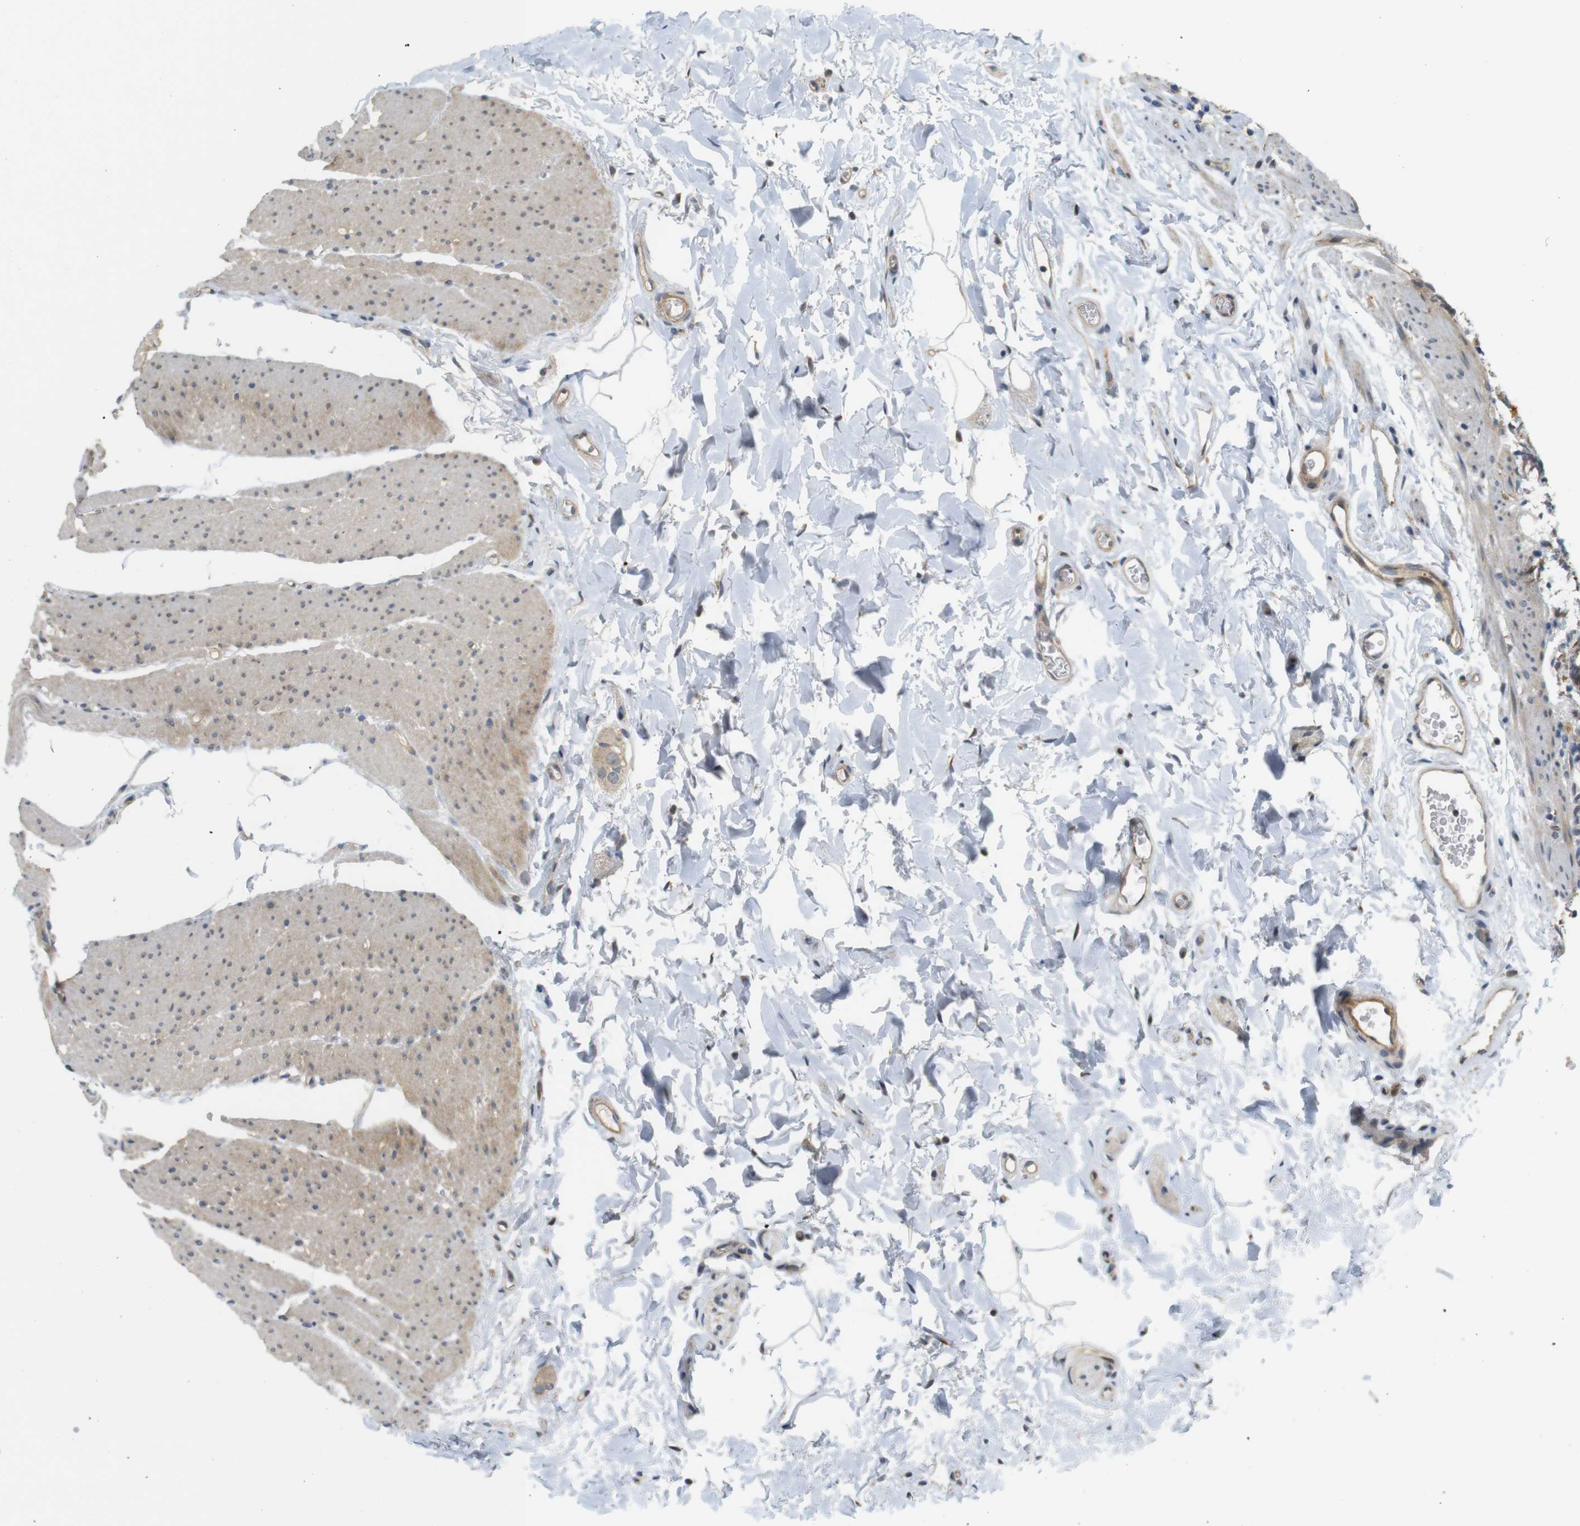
{"staining": {"intensity": "moderate", "quantity": "25%-75%", "location": "cytoplasmic/membranous"}, "tissue": "colon", "cell_type": "Endothelial cells", "image_type": "normal", "snomed": [{"axis": "morphology", "description": "Normal tissue, NOS"}, {"axis": "topography", "description": "Colon"}], "caption": "About 25%-75% of endothelial cells in benign human colon demonstrate moderate cytoplasmic/membranous protein staining as visualized by brown immunohistochemical staining.", "gene": "TSPAN9", "patient": {"sex": "female", "age": 80}}